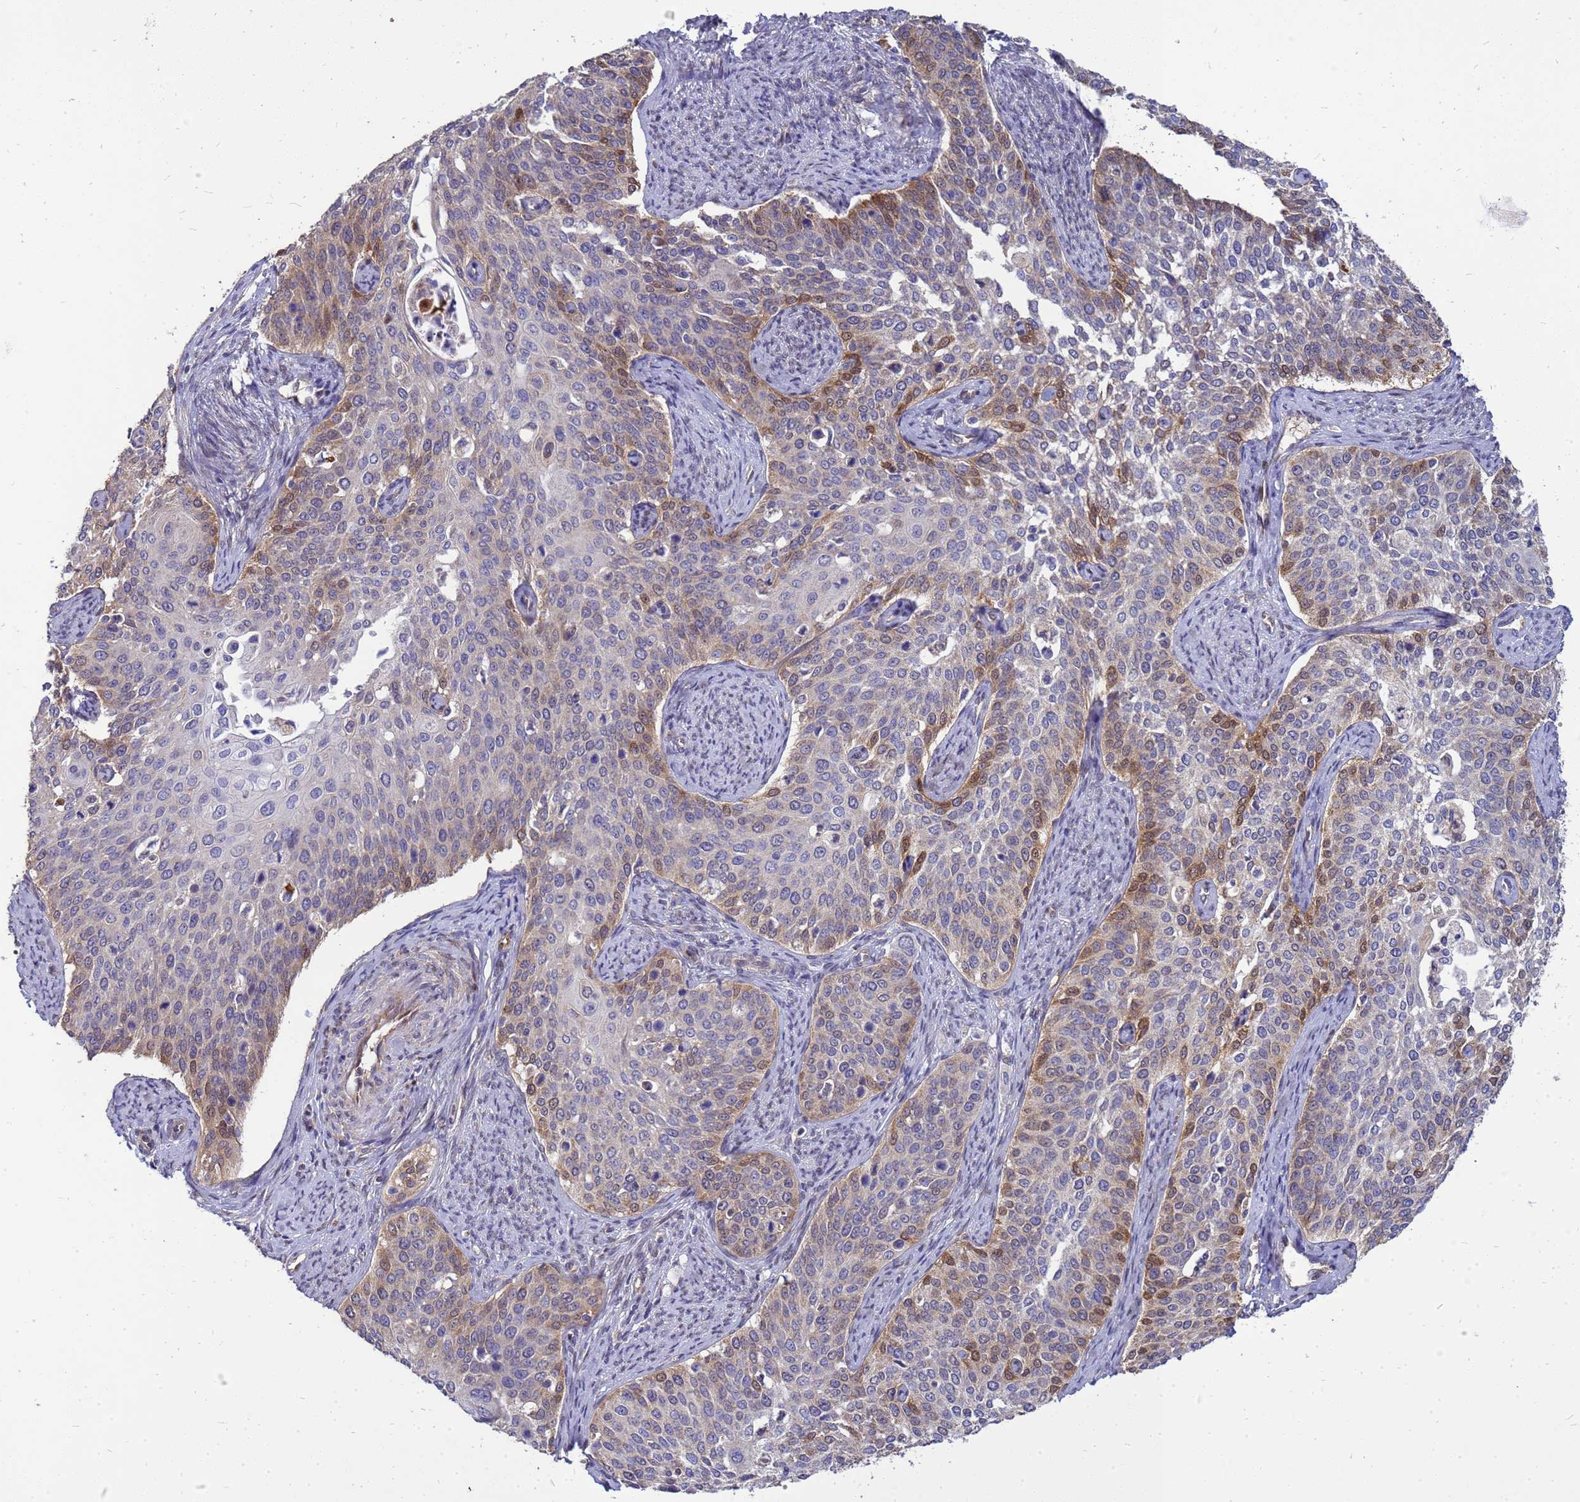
{"staining": {"intensity": "moderate", "quantity": "<25%", "location": "cytoplasmic/membranous,nuclear"}, "tissue": "cervical cancer", "cell_type": "Tumor cells", "image_type": "cancer", "snomed": [{"axis": "morphology", "description": "Squamous cell carcinoma, NOS"}, {"axis": "topography", "description": "Cervix"}], "caption": "Tumor cells demonstrate low levels of moderate cytoplasmic/membranous and nuclear staining in approximately <25% of cells in human cervical cancer (squamous cell carcinoma).", "gene": "EIF4EBP3", "patient": {"sex": "female", "age": 44}}